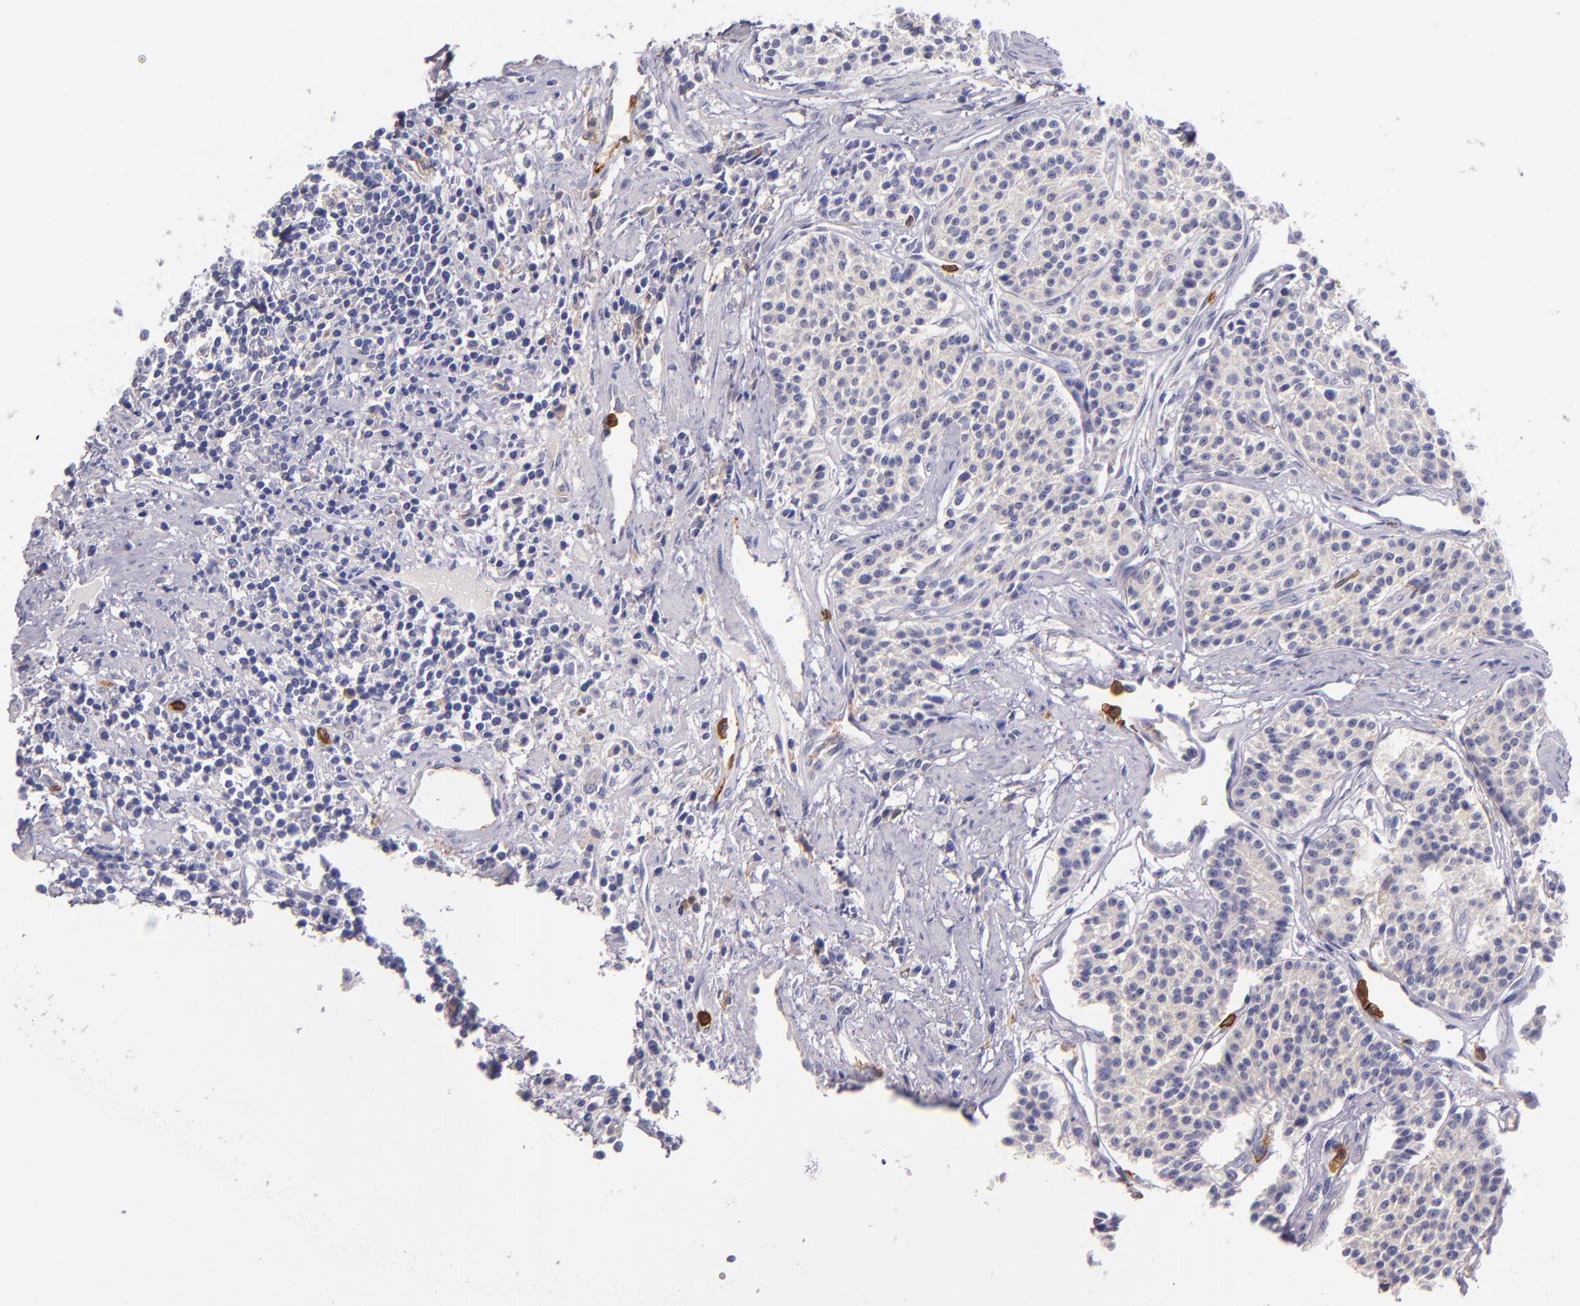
{"staining": {"intensity": "negative", "quantity": "none", "location": "none"}, "tissue": "carcinoid", "cell_type": "Tumor cells", "image_type": "cancer", "snomed": [{"axis": "morphology", "description": "Carcinoid, malignant, NOS"}, {"axis": "topography", "description": "Stomach"}], "caption": "Immunohistochemistry micrograph of carcinoid (malignant) stained for a protein (brown), which reveals no expression in tumor cells.", "gene": "C5AR1", "patient": {"sex": "female", "age": 76}}